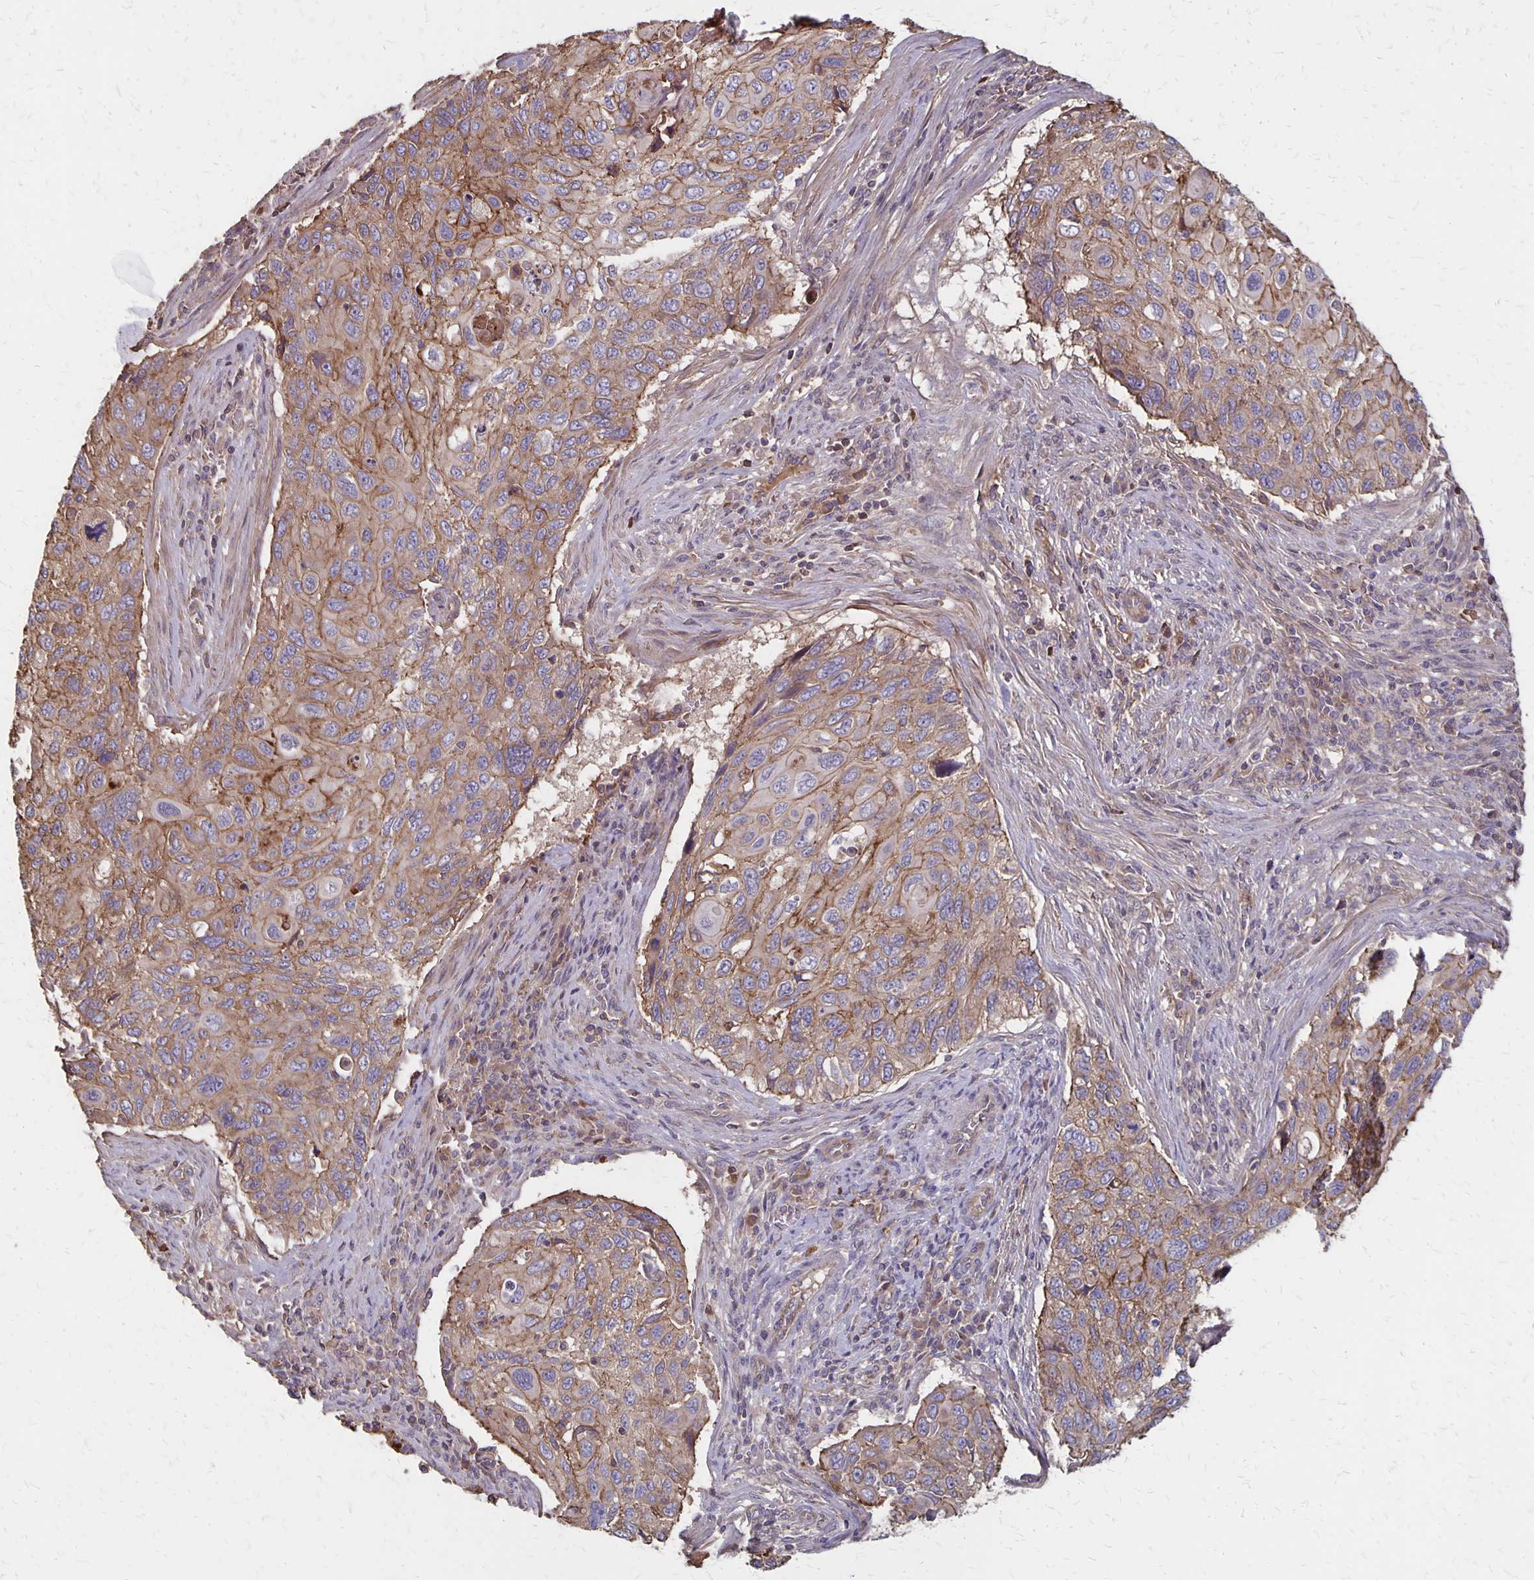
{"staining": {"intensity": "moderate", "quantity": ">75%", "location": "cytoplasmic/membranous"}, "tissue": "cervical cancer", "cell_type": "Tumor cells", "image_type": "cancer", "snomed": [{"axis": "morphology", "description": "Squamous cell carcinoma, NOS"}, {"axis": "topography", "description": "Cervix"}], "caption": "About >75% of tumor cells in cervical squamous cell carcinoma show moderate cytoplasmic/membranous protein expression as visualized by brown immunohistochemical staining.", "gene": "PROM2", "patient": {"sex": "female", "age": 70}}